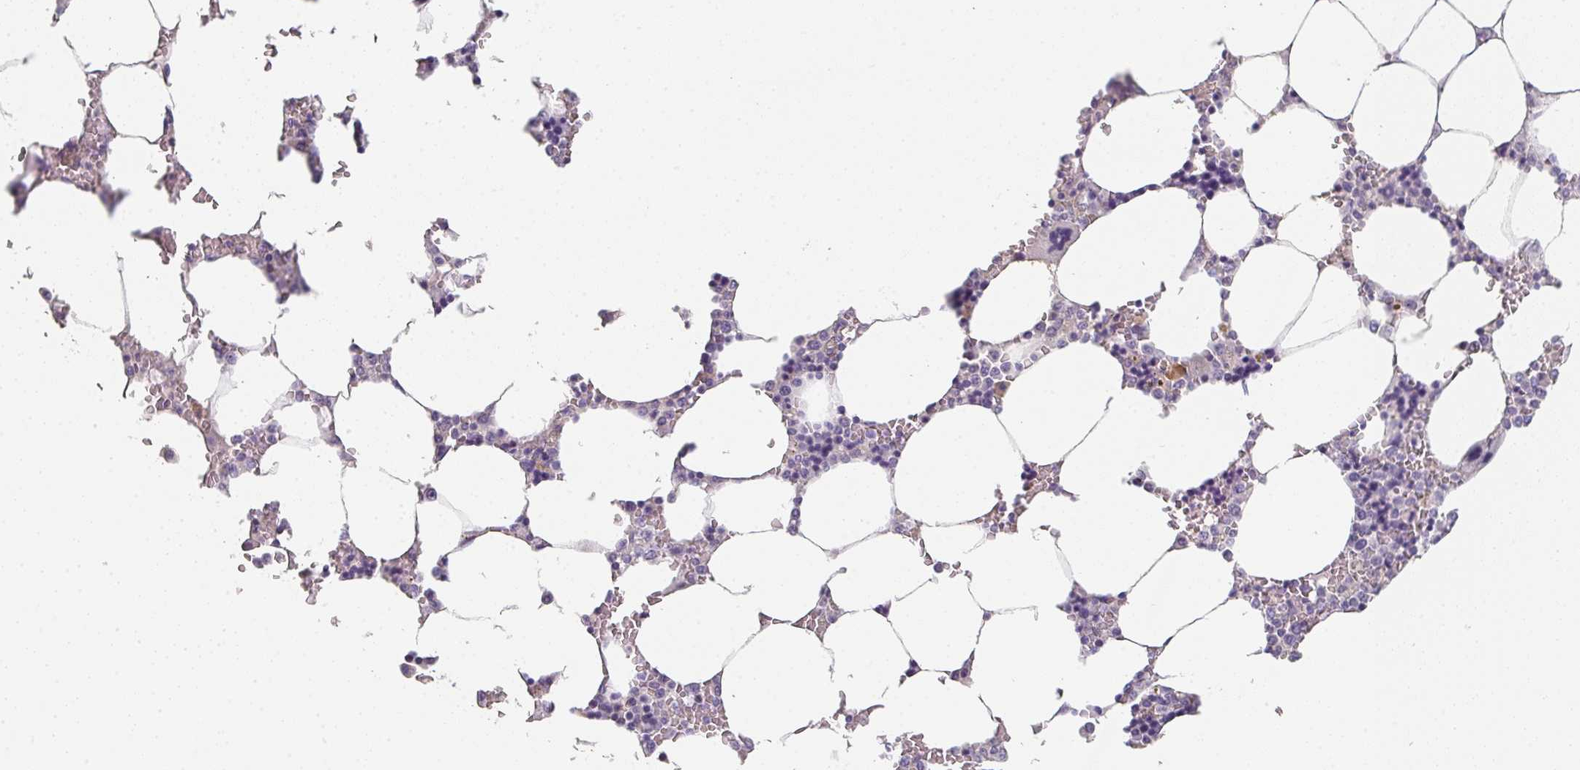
{"staining": {"intensity": "negative", "quantity": "none", "location": "none"}, "tissue": "bone marrow", "cell_type": "Hematopoietic cells", "image_type": "normal", "snomed": [{"axis": "morphology", "description": "Normal tissue, NOS"}, {"axis": "topography", "description": "Bone marrow"}], "caption": "Bone marrow stained for a protein using IHC exhibits no expression hematopoietic cells.", "gene": "C1QTNF8", "patient": {"sex": "male", "age": 64}}